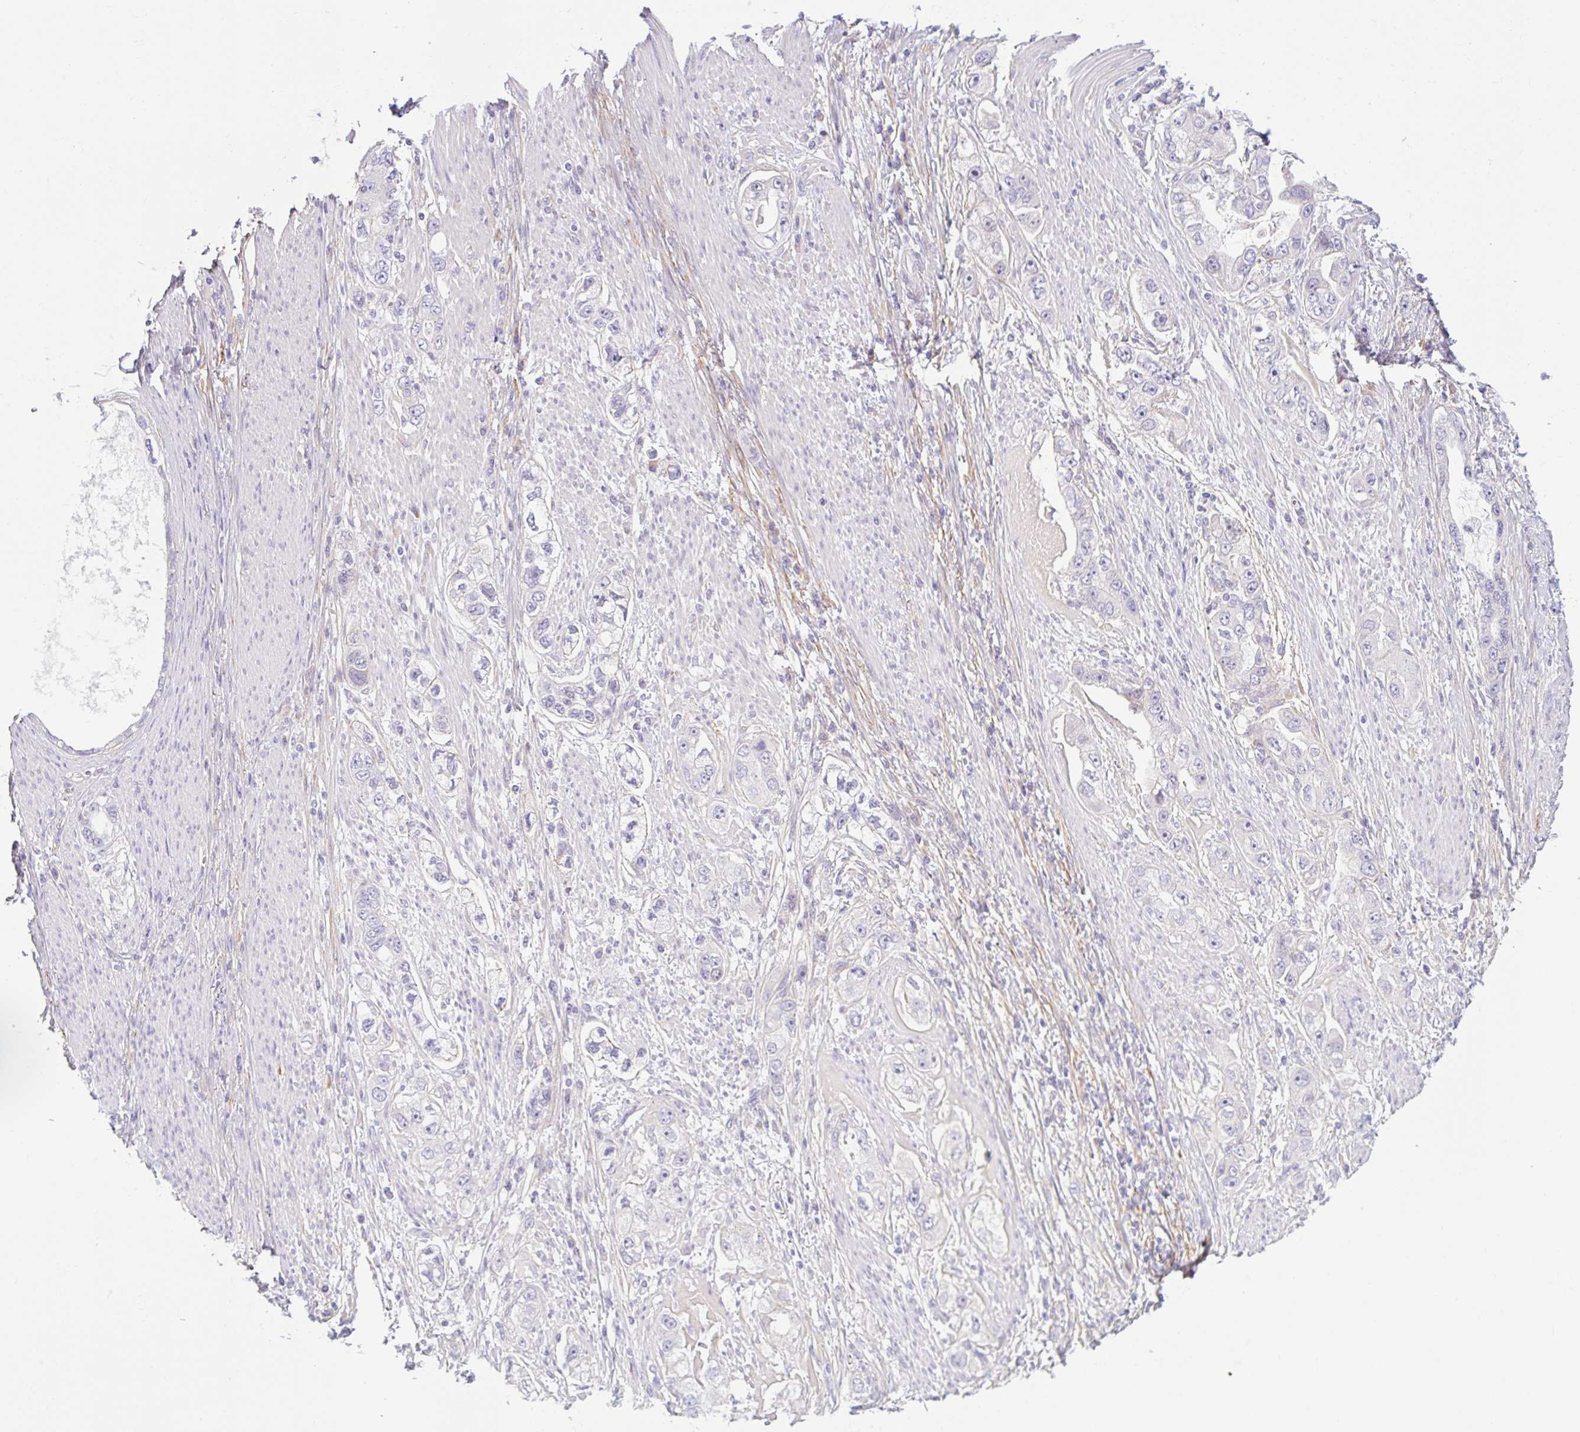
{"staining": {"intensity": "negative", "quantity": "none", "location": "none"}, "tissue": "stomach cancer", "cell_type": "Tumor cells", "image_type": "cancer", "snomed": [{"axis": "morphology", "description": "Adenocarcinoma, NOS"}, {"axis": "topography", "description": "Stomach, lower"}], "caption": "DAB (3,3'-diaminobenzidine) immunohistochemical staining of stomach cancer reveals no significant expression in tumor cells.", "gene": "MYH10", "patient": {"sex": "female", "age": 93}}